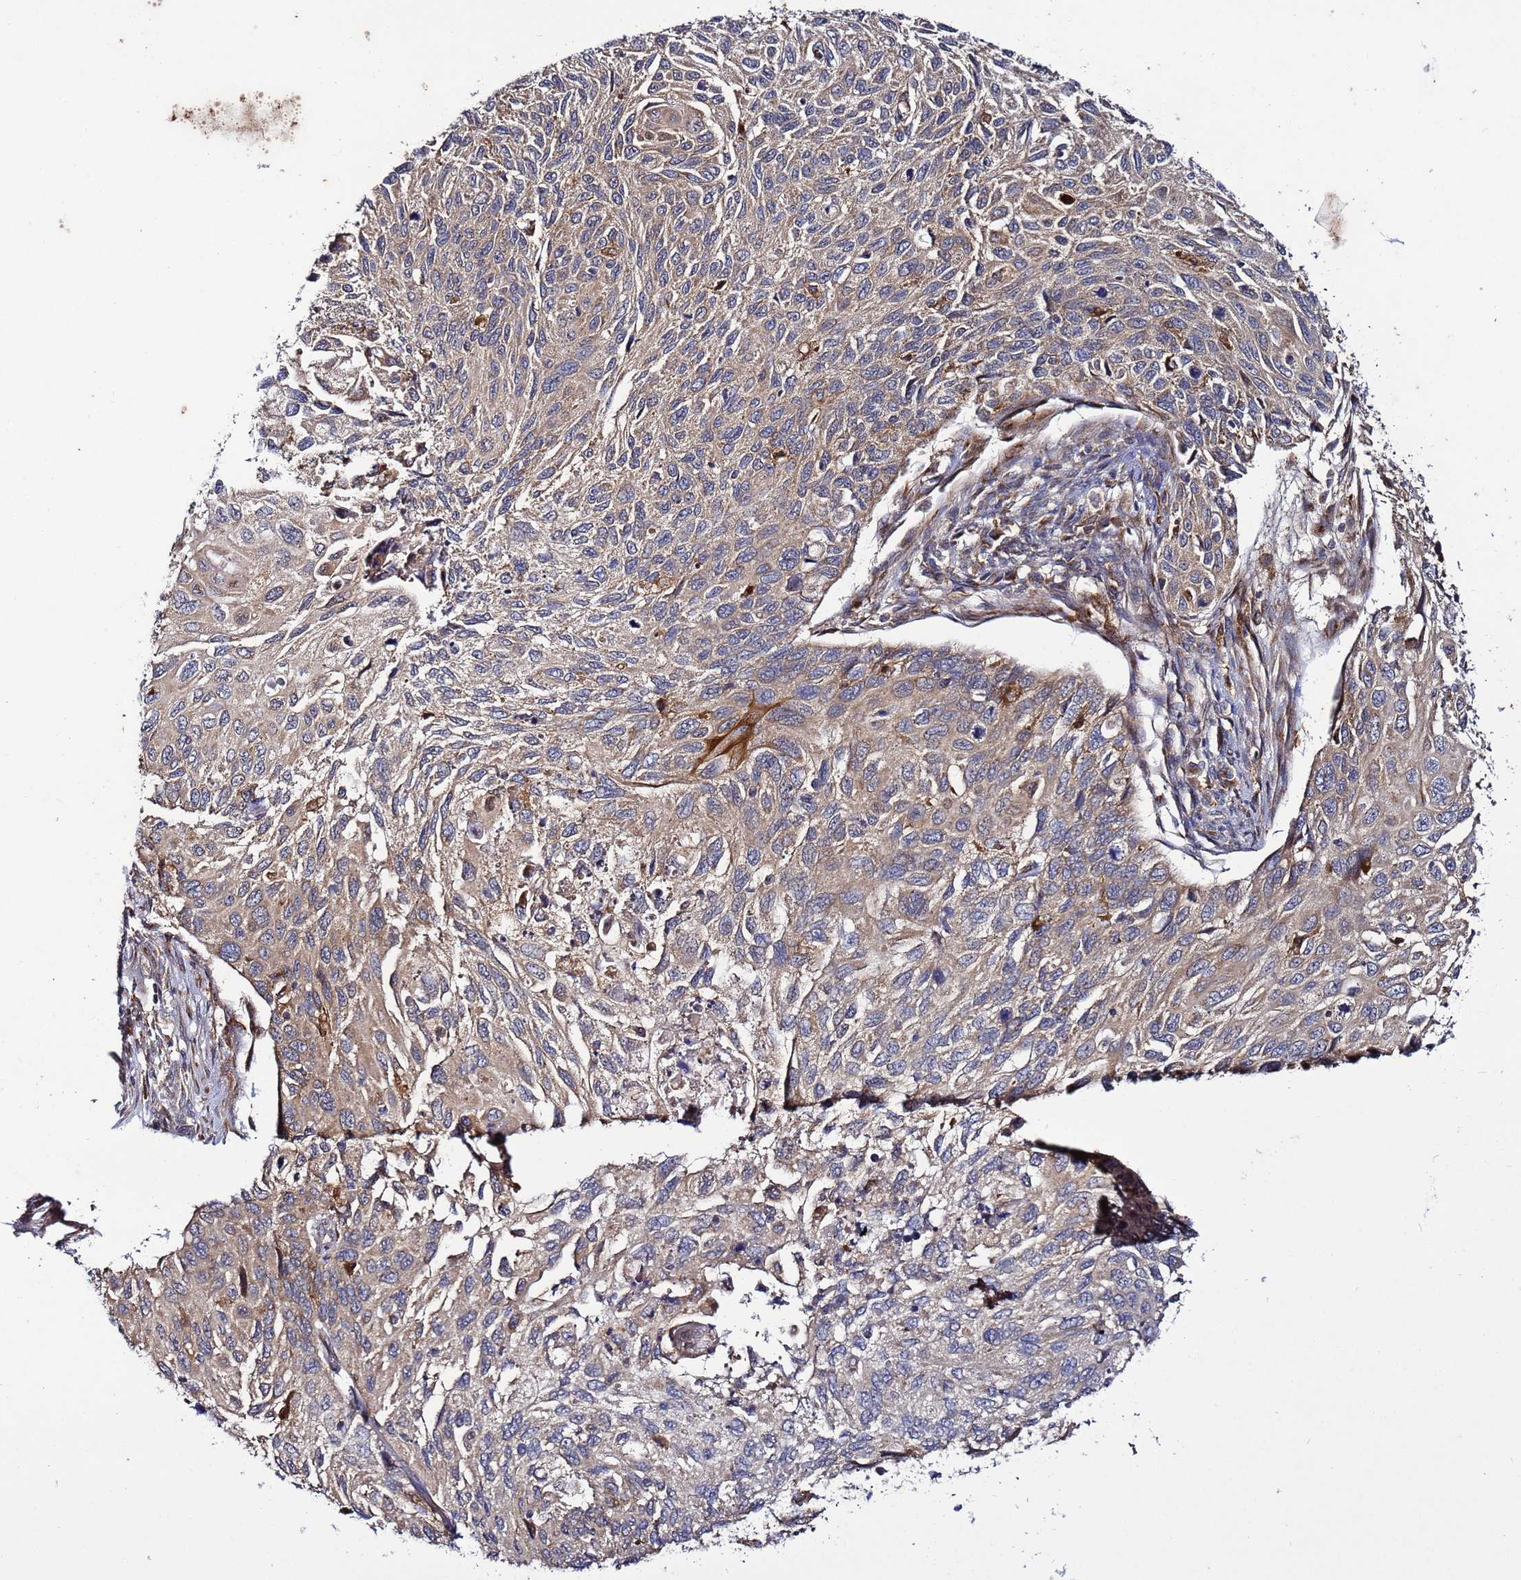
{"staining": {"intensity": "weak", "quantity": ">75%", "location": "cytoplasmic/membranous"}, "tissue": "cervical cancer", "cell_type": "Tumor cells", "image_type": "cancer", "snomed": [{"axis": "morphology", "description": "Squamous cell carcinoma, NOS"}, {"axis": "topography", "description": "Cervix"}], "caption": "Protein expression analysis of human cervical cancer (squamous cell carcinoma) reveals weak cytoplasmic/membranous expression in approximately >75% of tumor cells.", "gene": "TMEM176B", "patient": {"sex": "female", "age": 70}}